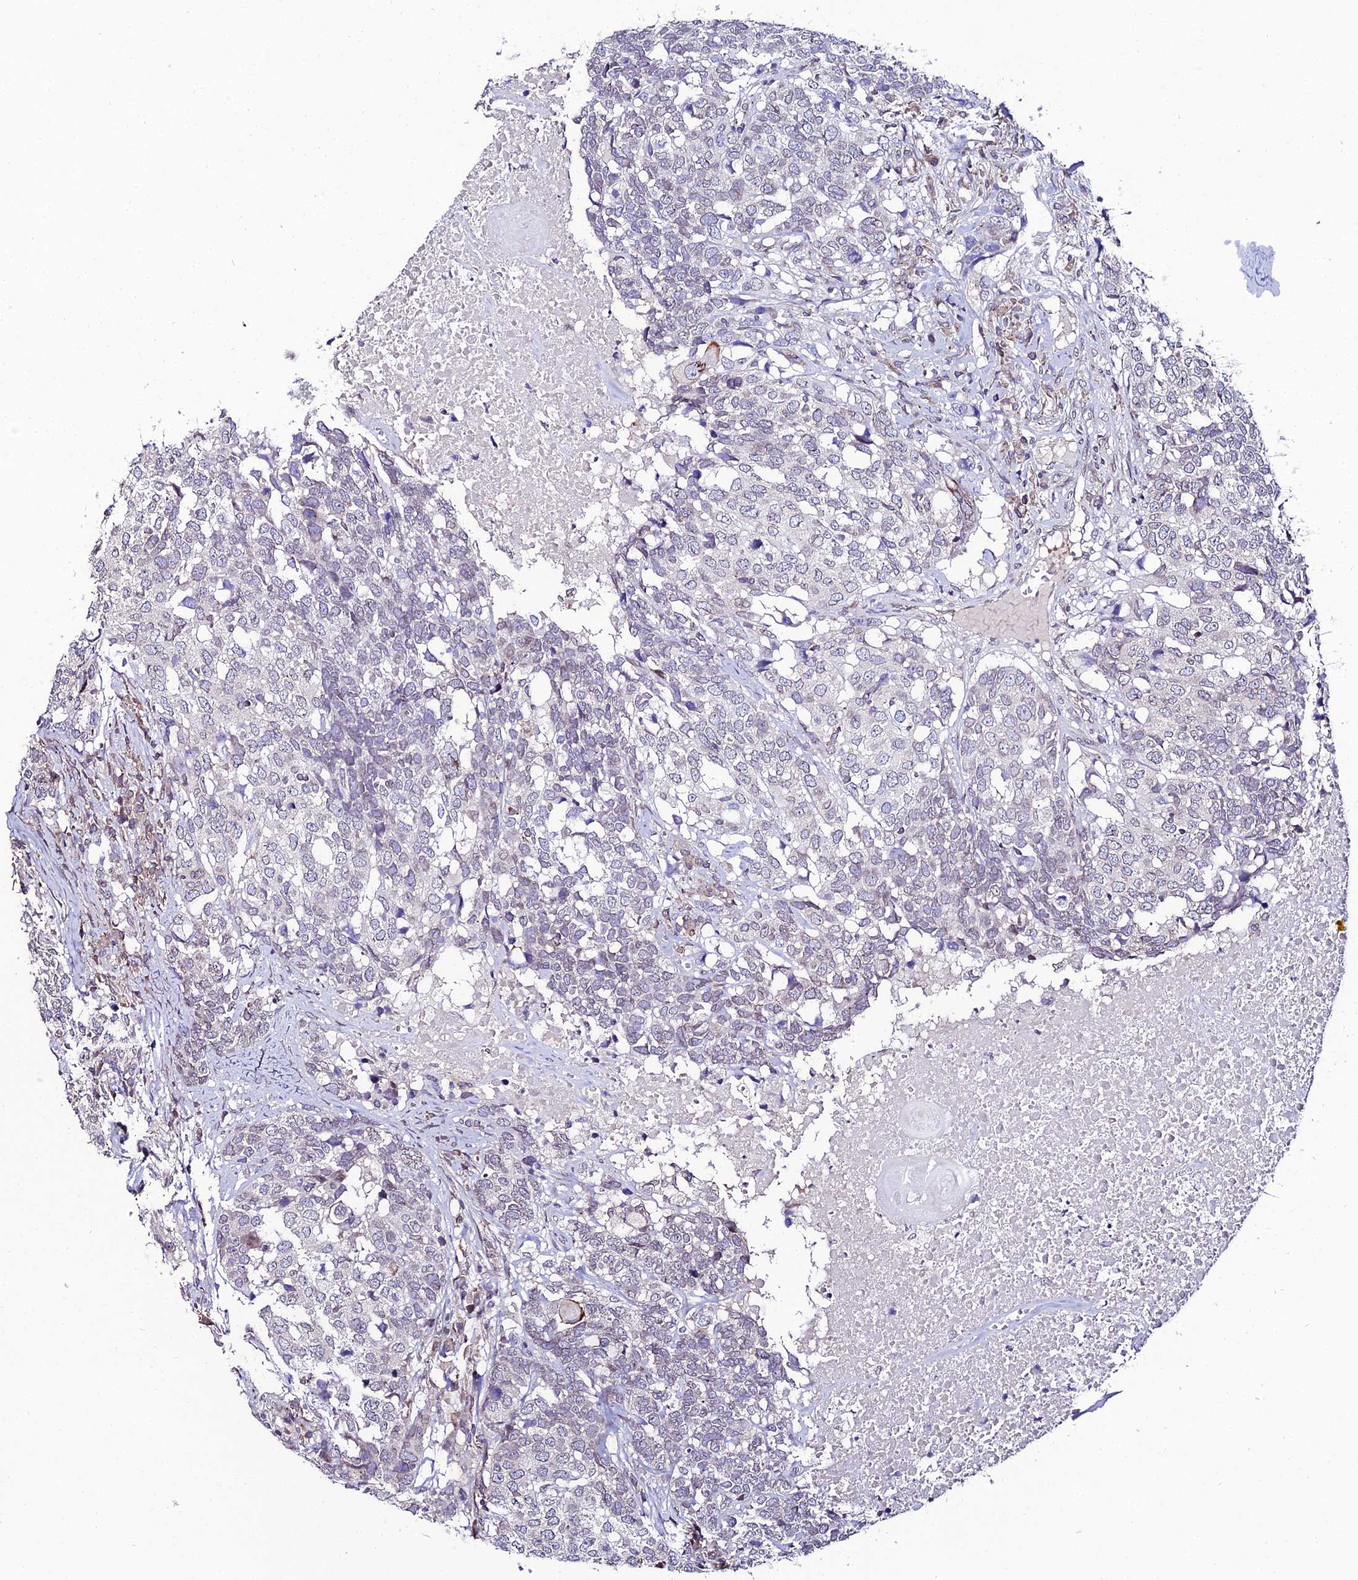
{"staining": {"intensity": "negative", "quantity": "none", "location": "none"}, "tissue": "head and neck cancer", "cell_type": "Tumor cells", "image_type": "cancer", "snomed": [{"axis": "morphology", "description": "Squamous cell carcinoma, NOS"}, {"axis": "topography", "description": "Head-Neck"}], "caption": "Tumor cells are negative for brown protein staining in head and neck cancer (squamous cell carcinoma).", "gene": "DDX19A", "patient": {"sex": "male", "age": 66}}